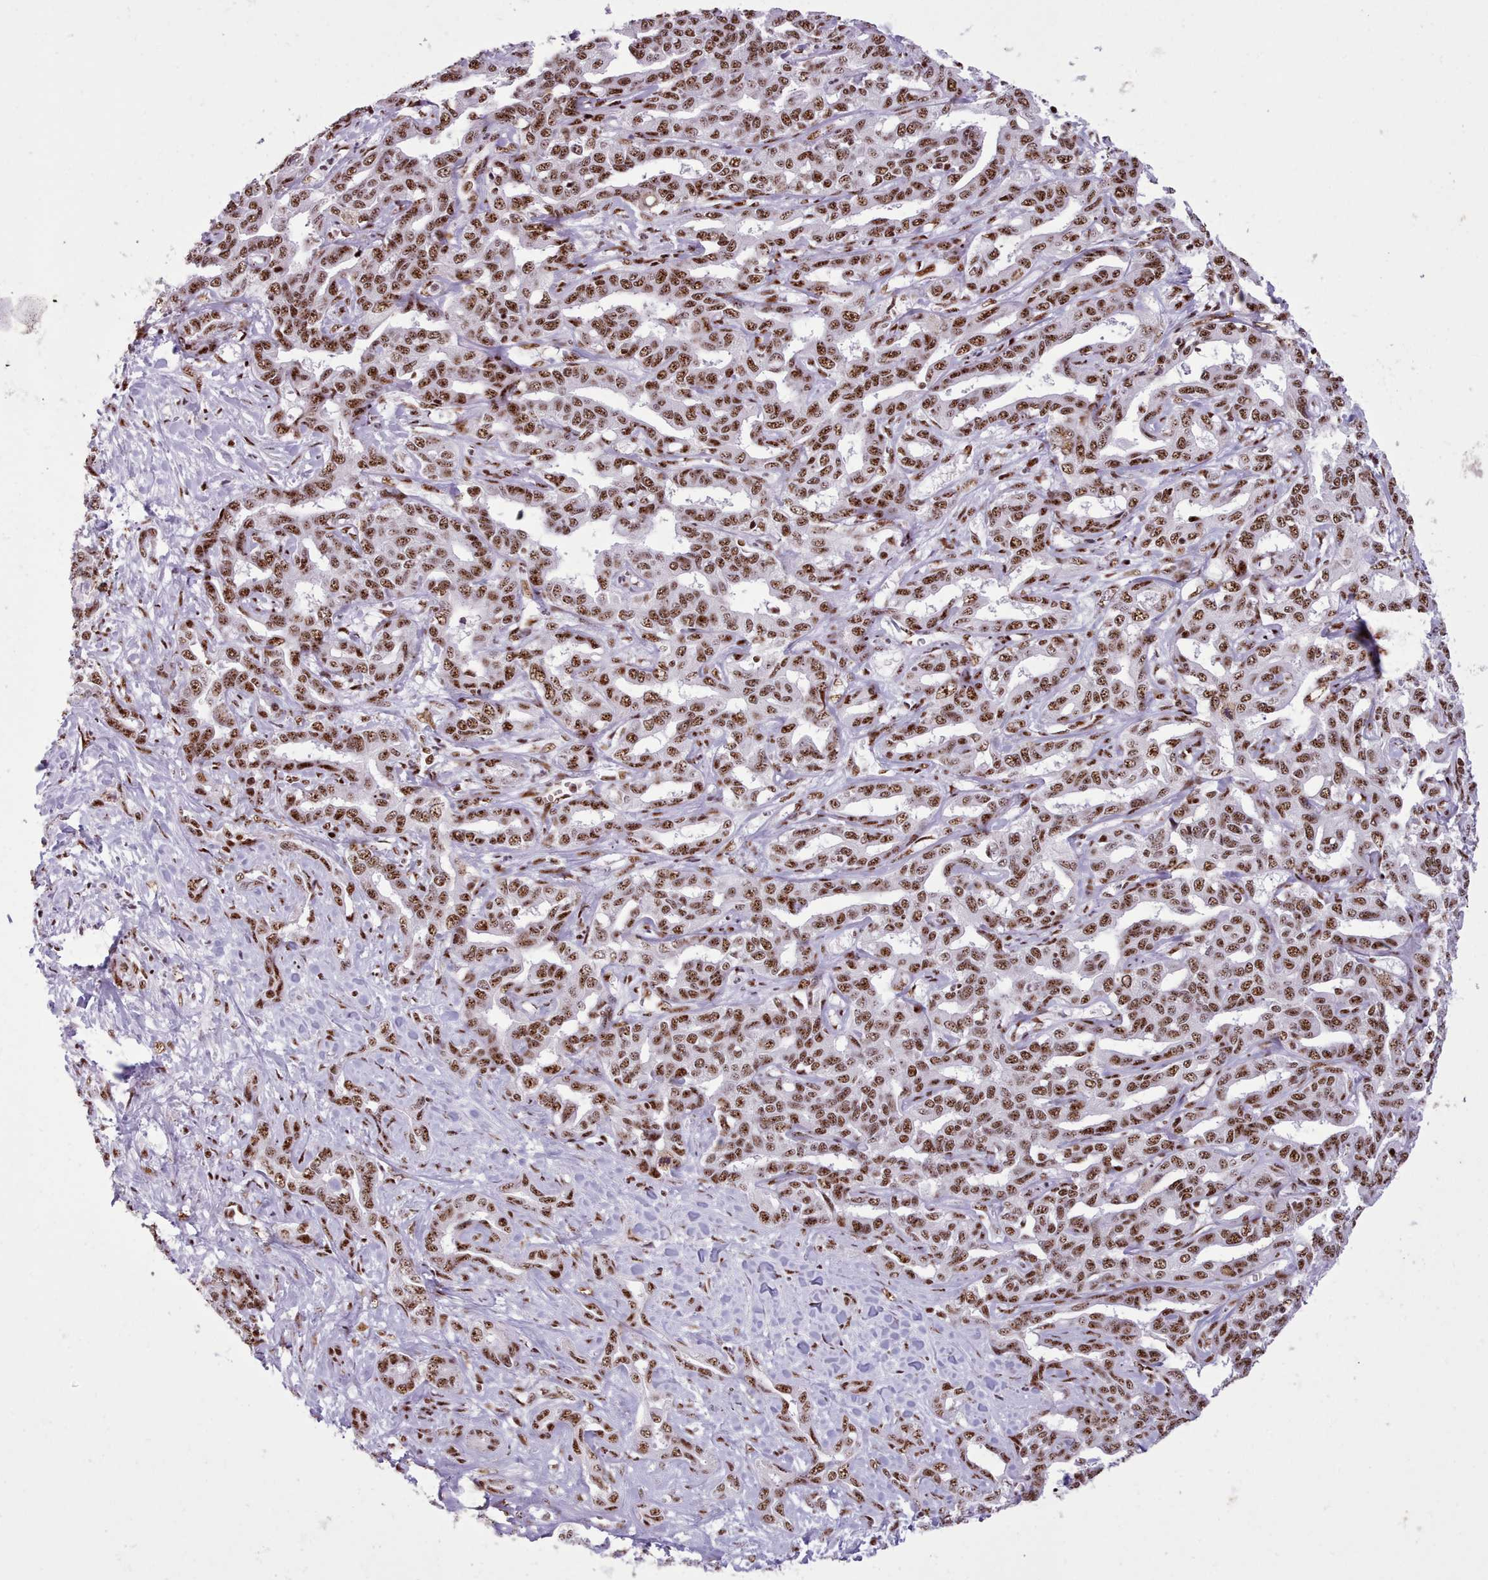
{"staining": {"intensity": "strong", "quantity": ">75%", "location": "nuclear"}, "tissue": "liver cancer", "cell_type": "Tumor cells", "image_type": "cancer", "snomed": [{"axis": "morphology", "description": "Cholangiocarcinoma"}, {"axis": "topography", "description": "Liver"}], "caption": "A histopathology image of cholangiocarcinoma (liver) stained for a protein reveals strong nuclear brown staining in tumor cells.", "gene": "TMEM35B", "patient": {"sex": "male", "age": 59}}